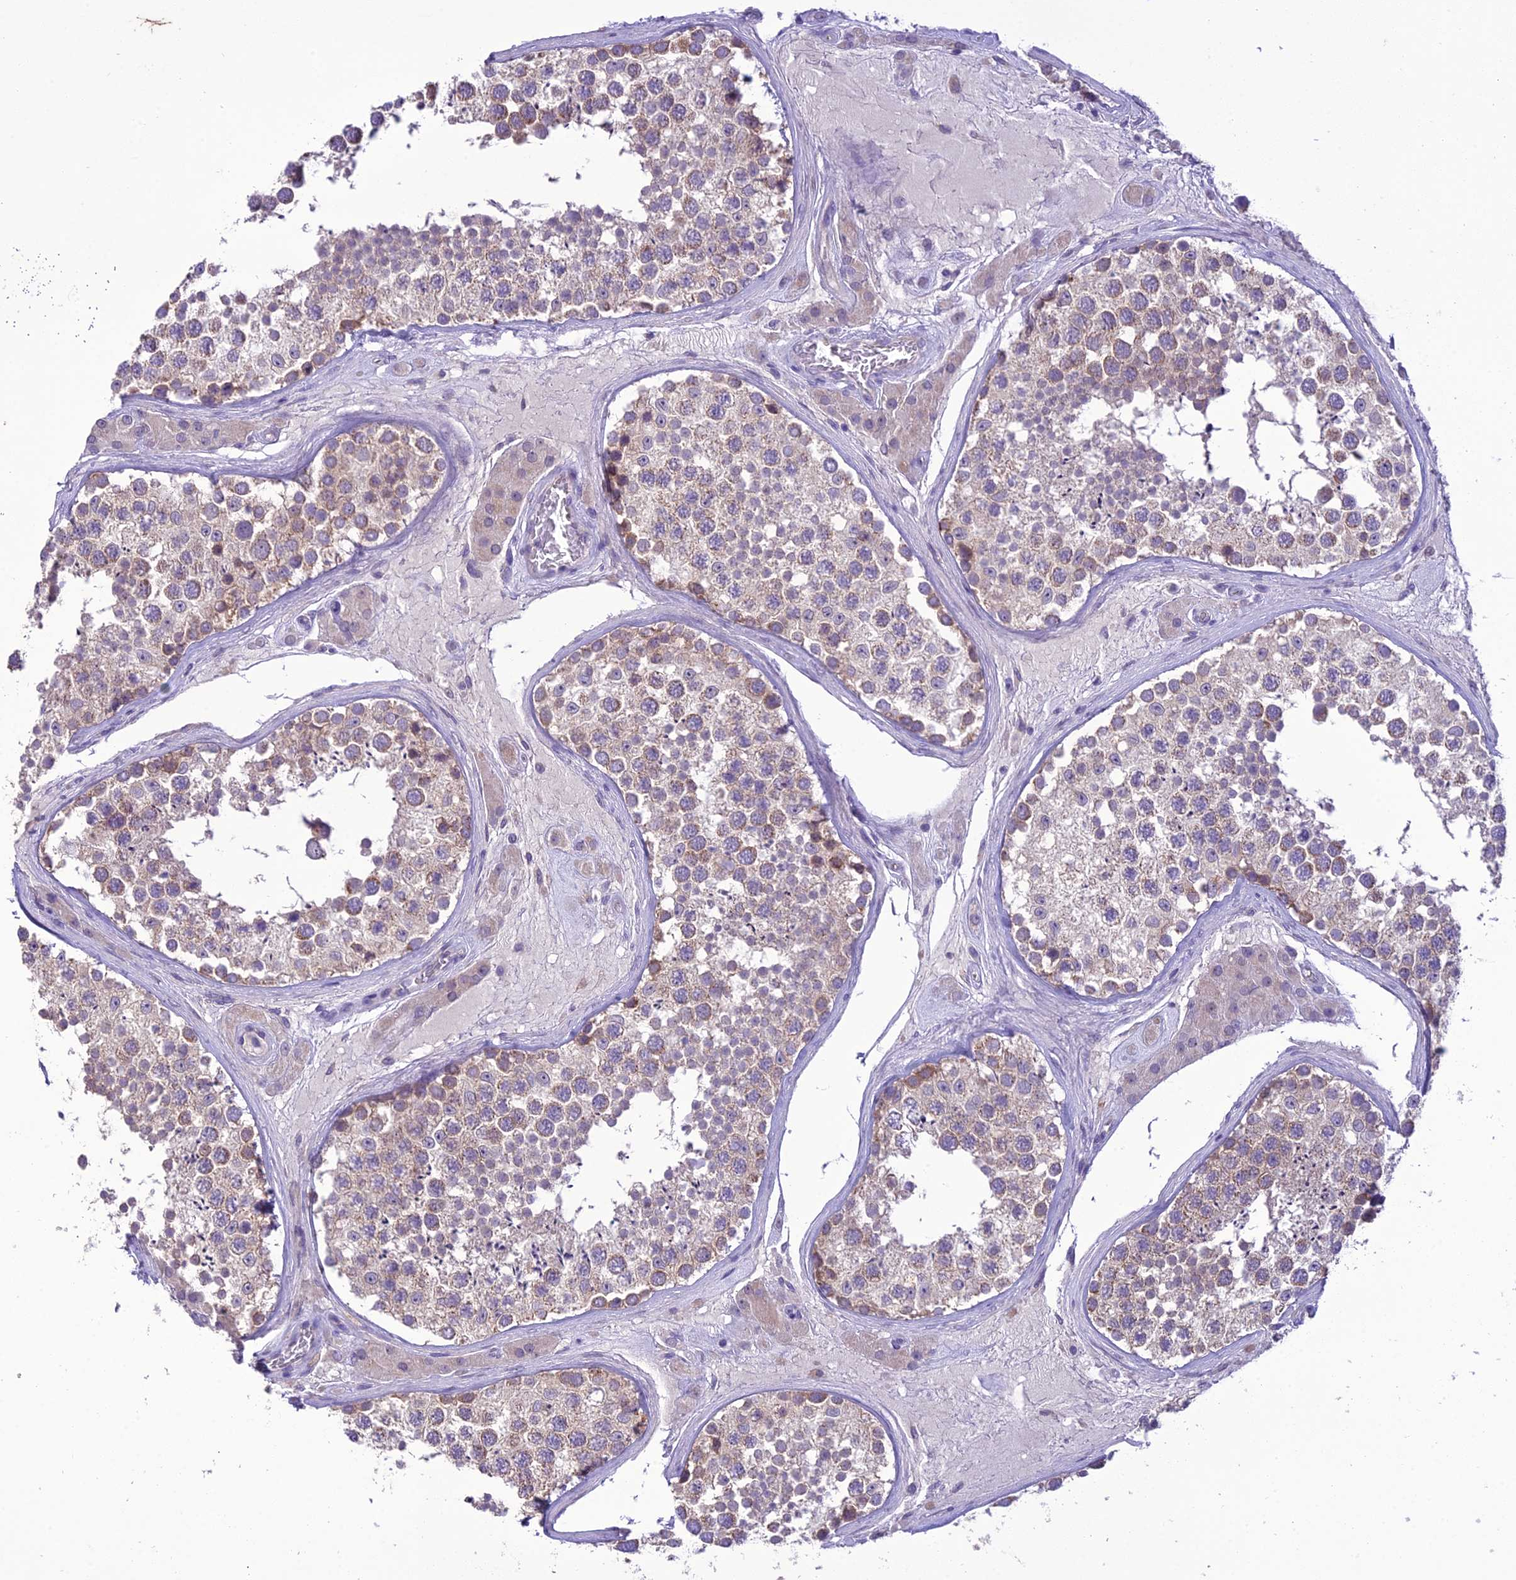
{"staining": {"intensity": "moderate", "quantity": "25%-75%", "location": "cytoplasmic/membranous"}, "tissue": "testis", "cell_type": "Cells in seminiferous ducts", "image_type": "normal", "snomed": [{"axis": "morphology", "description": "Normal tissue, NOS"}, {"axis": "topography", "description": "Testis"}], "caption": "DAB (3,3'-diaminobenzidine) immunohistochemical staining of unremarkable testis exhibits moderate cytoplasmic/membranous protein expression in approximately 25%-75% of cells in seminiferous ducts.", "gene": "SCRT1", "patient": {"sex": "male", "age": 46}}